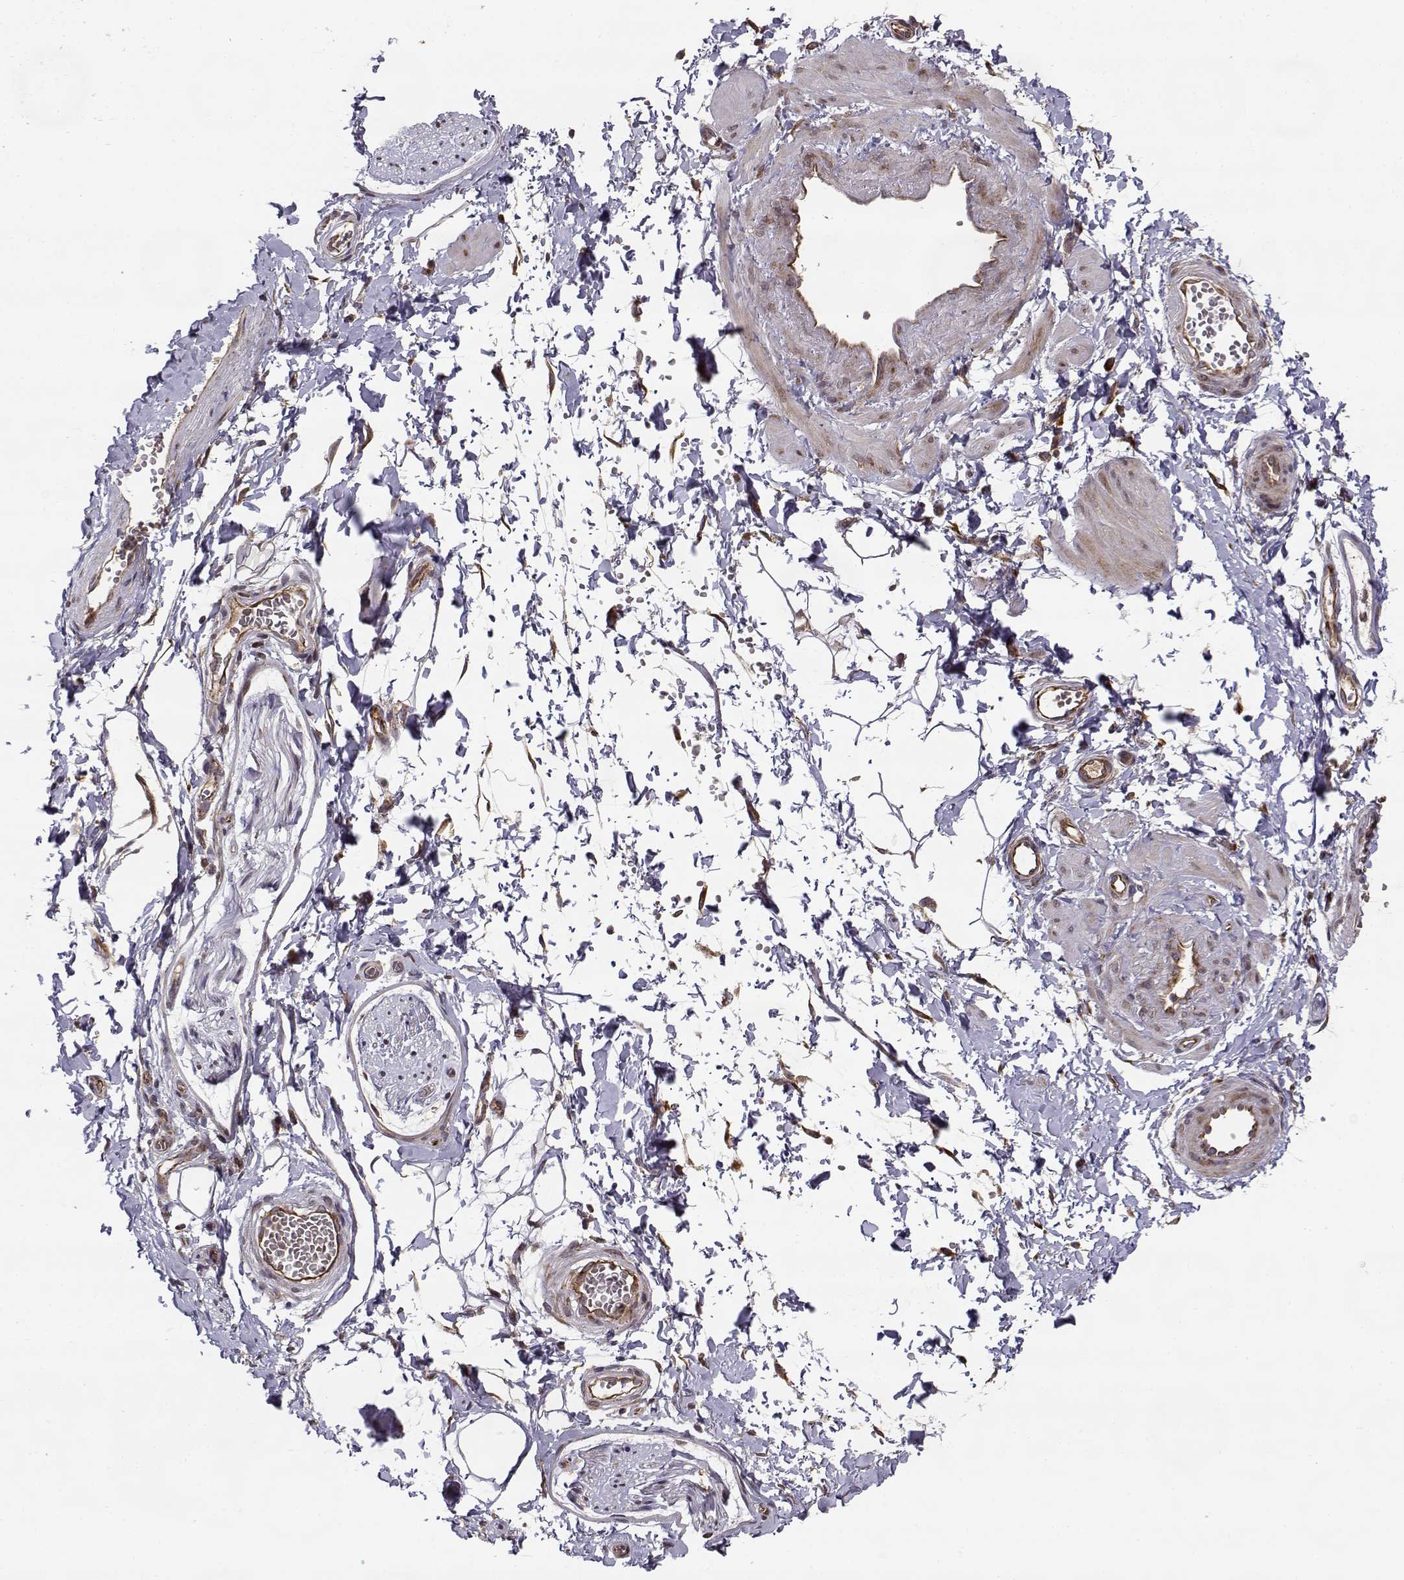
{"staining": {"intensity": "weak", "quantity": "<25%", "location": "cytoplasmic/membranous"}, "tissue": "adipose tissue", "cell_type": "Adipocytes", "image_type": "normal", "snomed": [{"axis": "morphology", "description": "Normal tissue, NOS"}, {"axis": "topography", "description": "Smooth muscle"}, {"axis": "topography", "description": "Peripheral nerve tissue"}], "caption": "This is an IHC micrograph of normal adipose tissue. There is no expression in adipocytes.", "gene": "RPL31", "patient": {"sex": "male", "age": 22}}